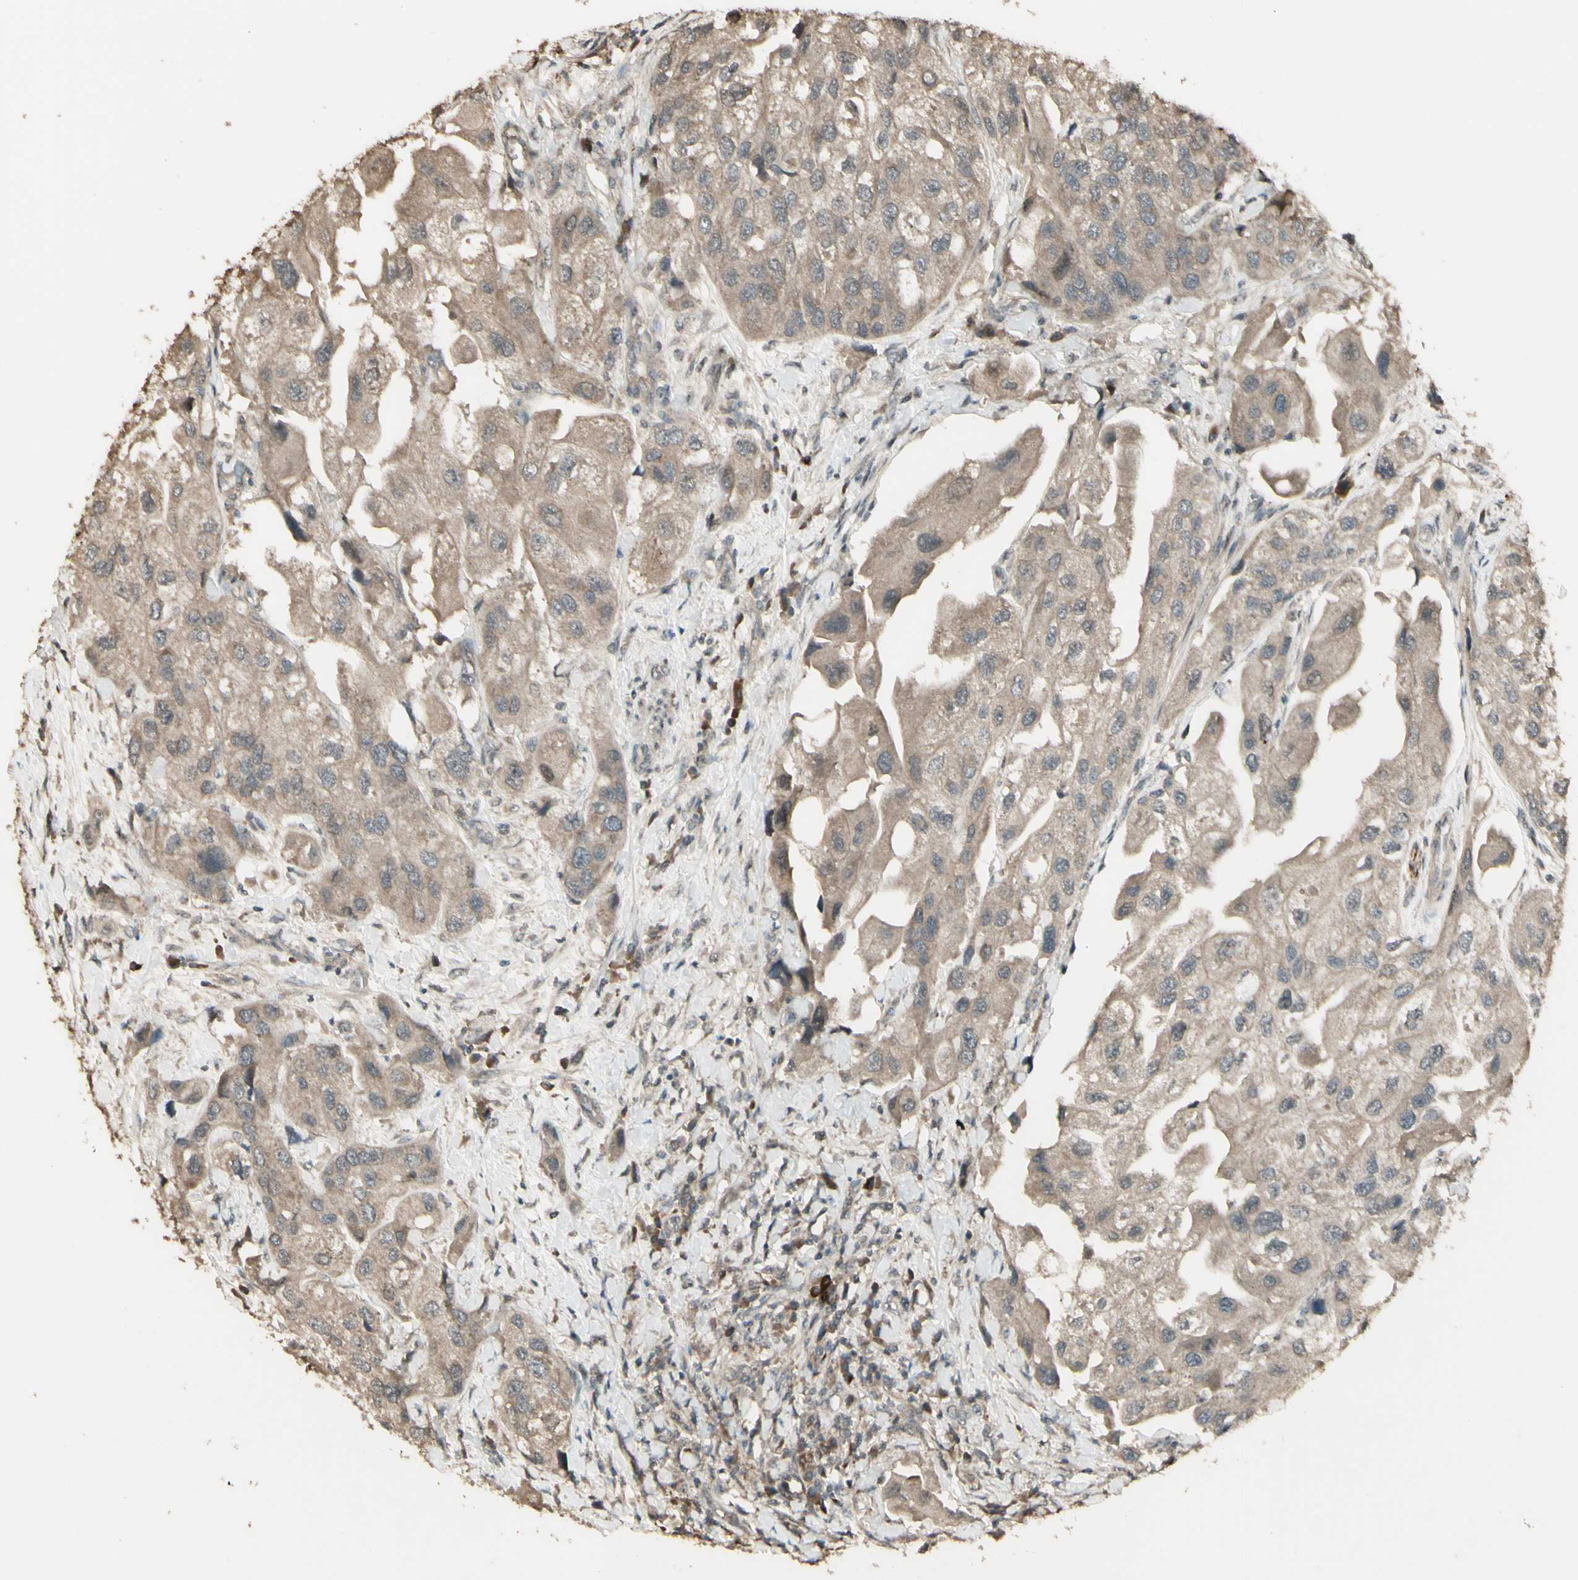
{"staining": {"intensity": "moderate", "quantity": ">75%", "location": "cytoplasmic/membranous"}, "tissue": "urothelial cancer", "cell_type": "Tumor cells", "image_type": "cancer", "snomed": [{"axis": "morphology", "description": "Urothelial carcinoma, High grade"}, {"axis": "topography", "description": "Urinary bladder"}], "caption": "High-grade urothelial carcinoma stained with DAB (3,3'-diaminobenzidine) immunohistochemistry demonstrates medium levels of moderate cytoplasmic/membranous positivity in approximately >75% of tumor cells. (IHC, brightfield microscopy, high magnification).", "gene": "GNAS", "patient": {"sex": "female", "age": 64}}